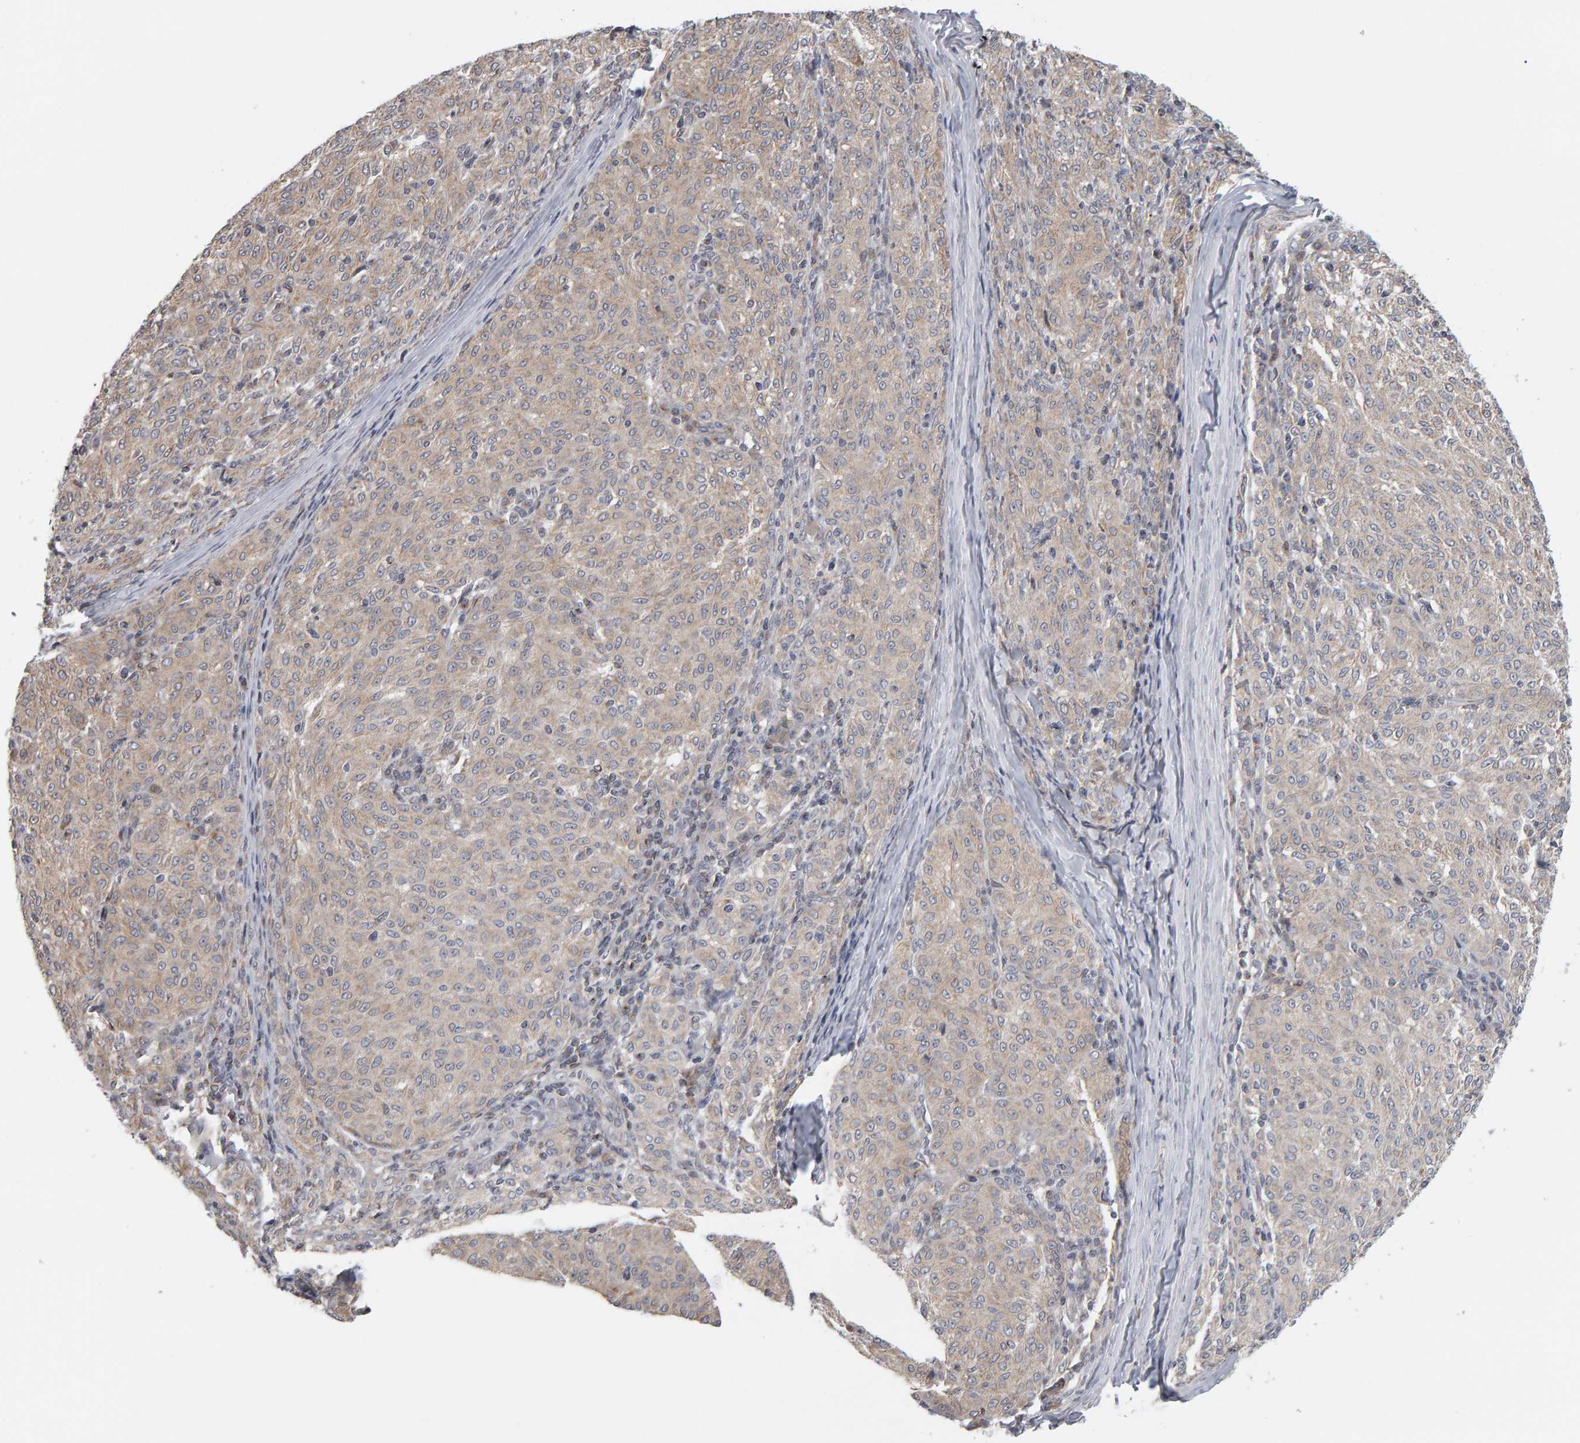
{"staining": {"intensity": "weak", "quantity": "<25%", "location": "cytoplasmic/membranous"}, "tissue": "melanoma", "cell_type": "Tumor cells", "image_type": "cancer", "snomed": [{"axis": "morphology", "description": "Malignant melanoma, NOS"}, {"axis": "topography", "description": "Skin"}], "caption": "An image of human malignant melanoma is negative for staining in tumor cells.", "gene": "MSRA", "patient": {"sex": "female", "age": 72}}